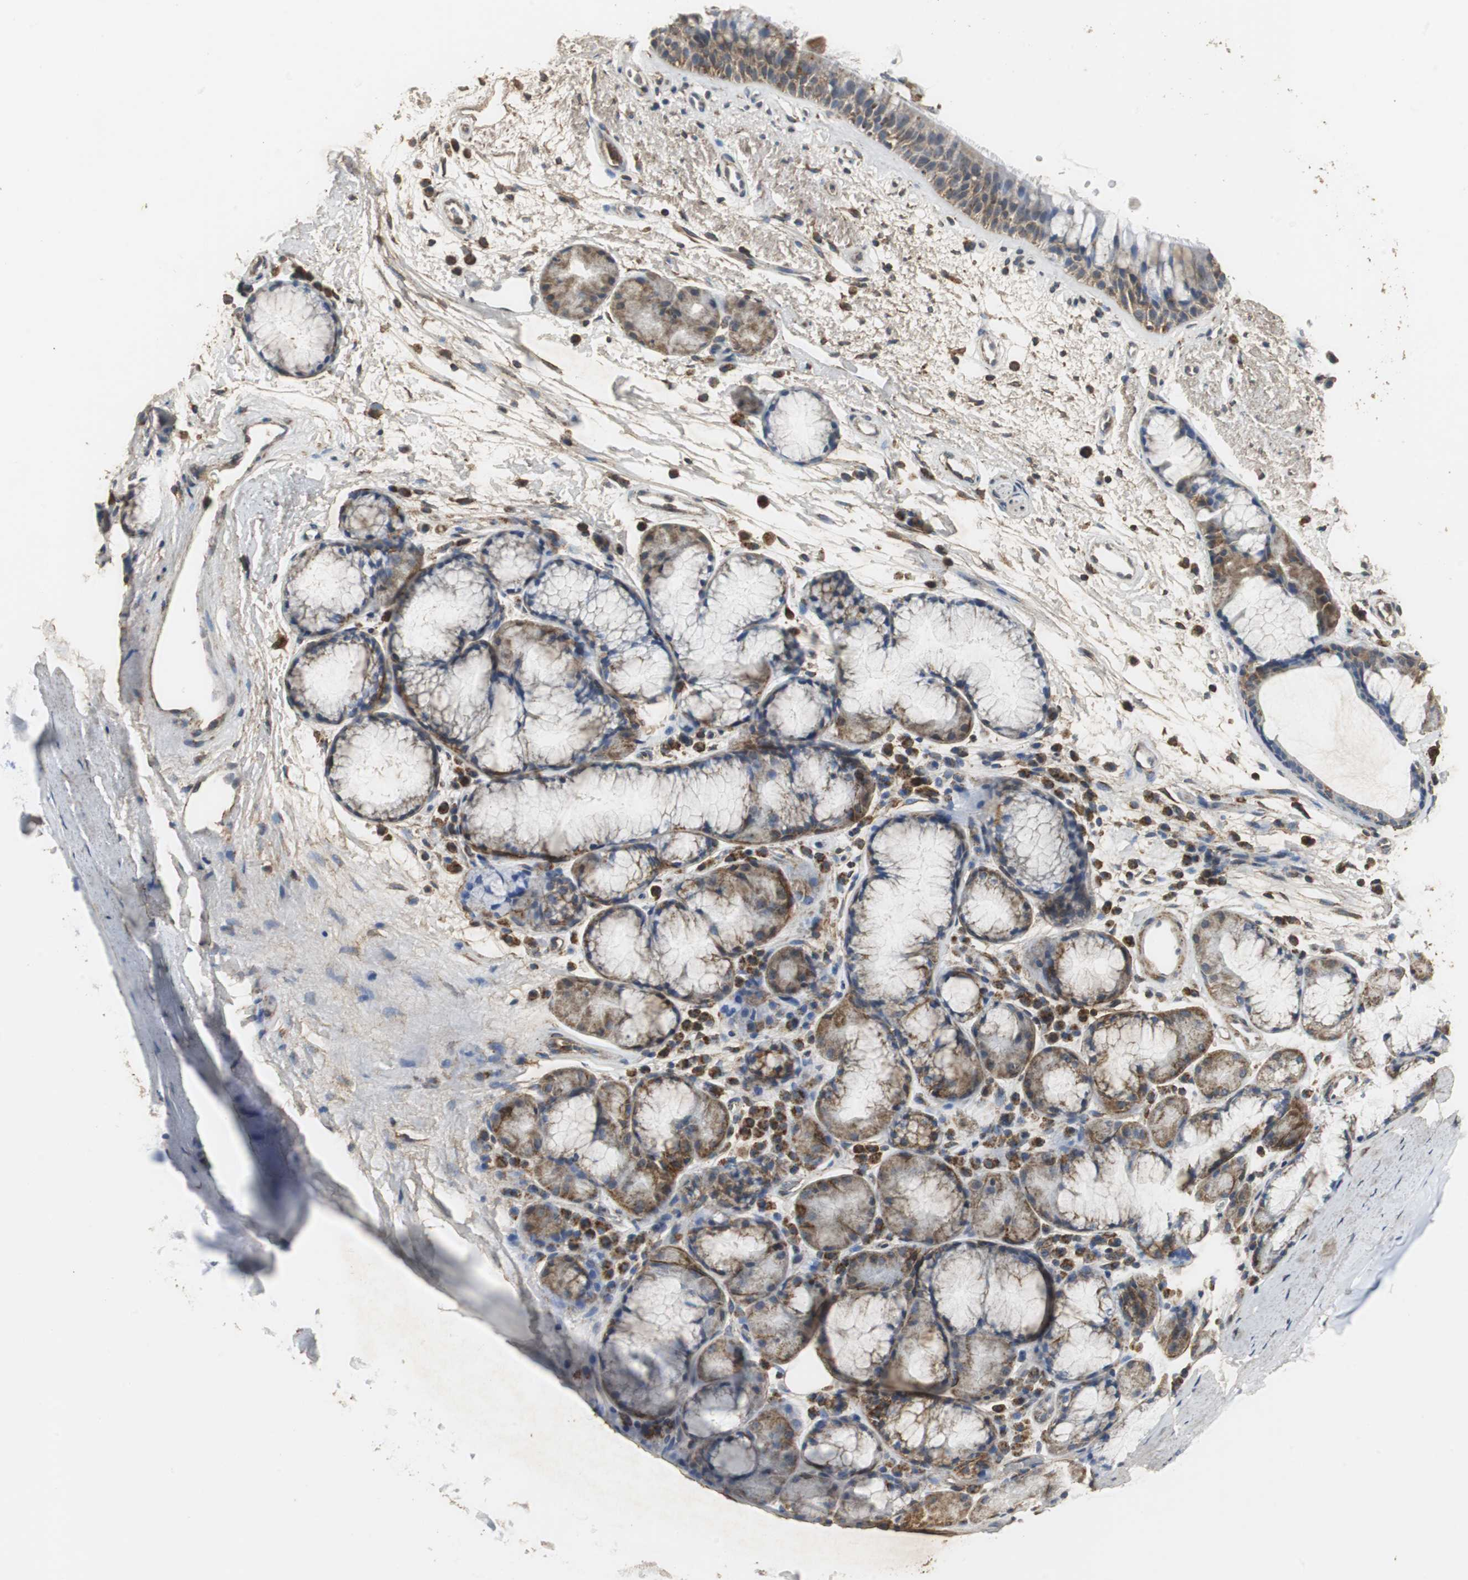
{"staining": {"intensity": "moderate", "quantity": ">75%", "location": "cytoplasmic/membranous"}, "tissue": "bronchus", "cell_type": "Respiratory epithelial cells", "image_type": "normal", "snomed": [{"axis": "morphology", "description": "Normal tissue, NOS"}, {"axis": "topography", "description": "Bronchus"}], "caption": "A histopathology image showing moderate cytoplasmic/membranous expression in about >75% of respiratory epithelial cells in benign bronchus, as visualized by brown immunohistochemical staining.", "gene": "NNT", "patient": {"sex": "female", "age": 54}}